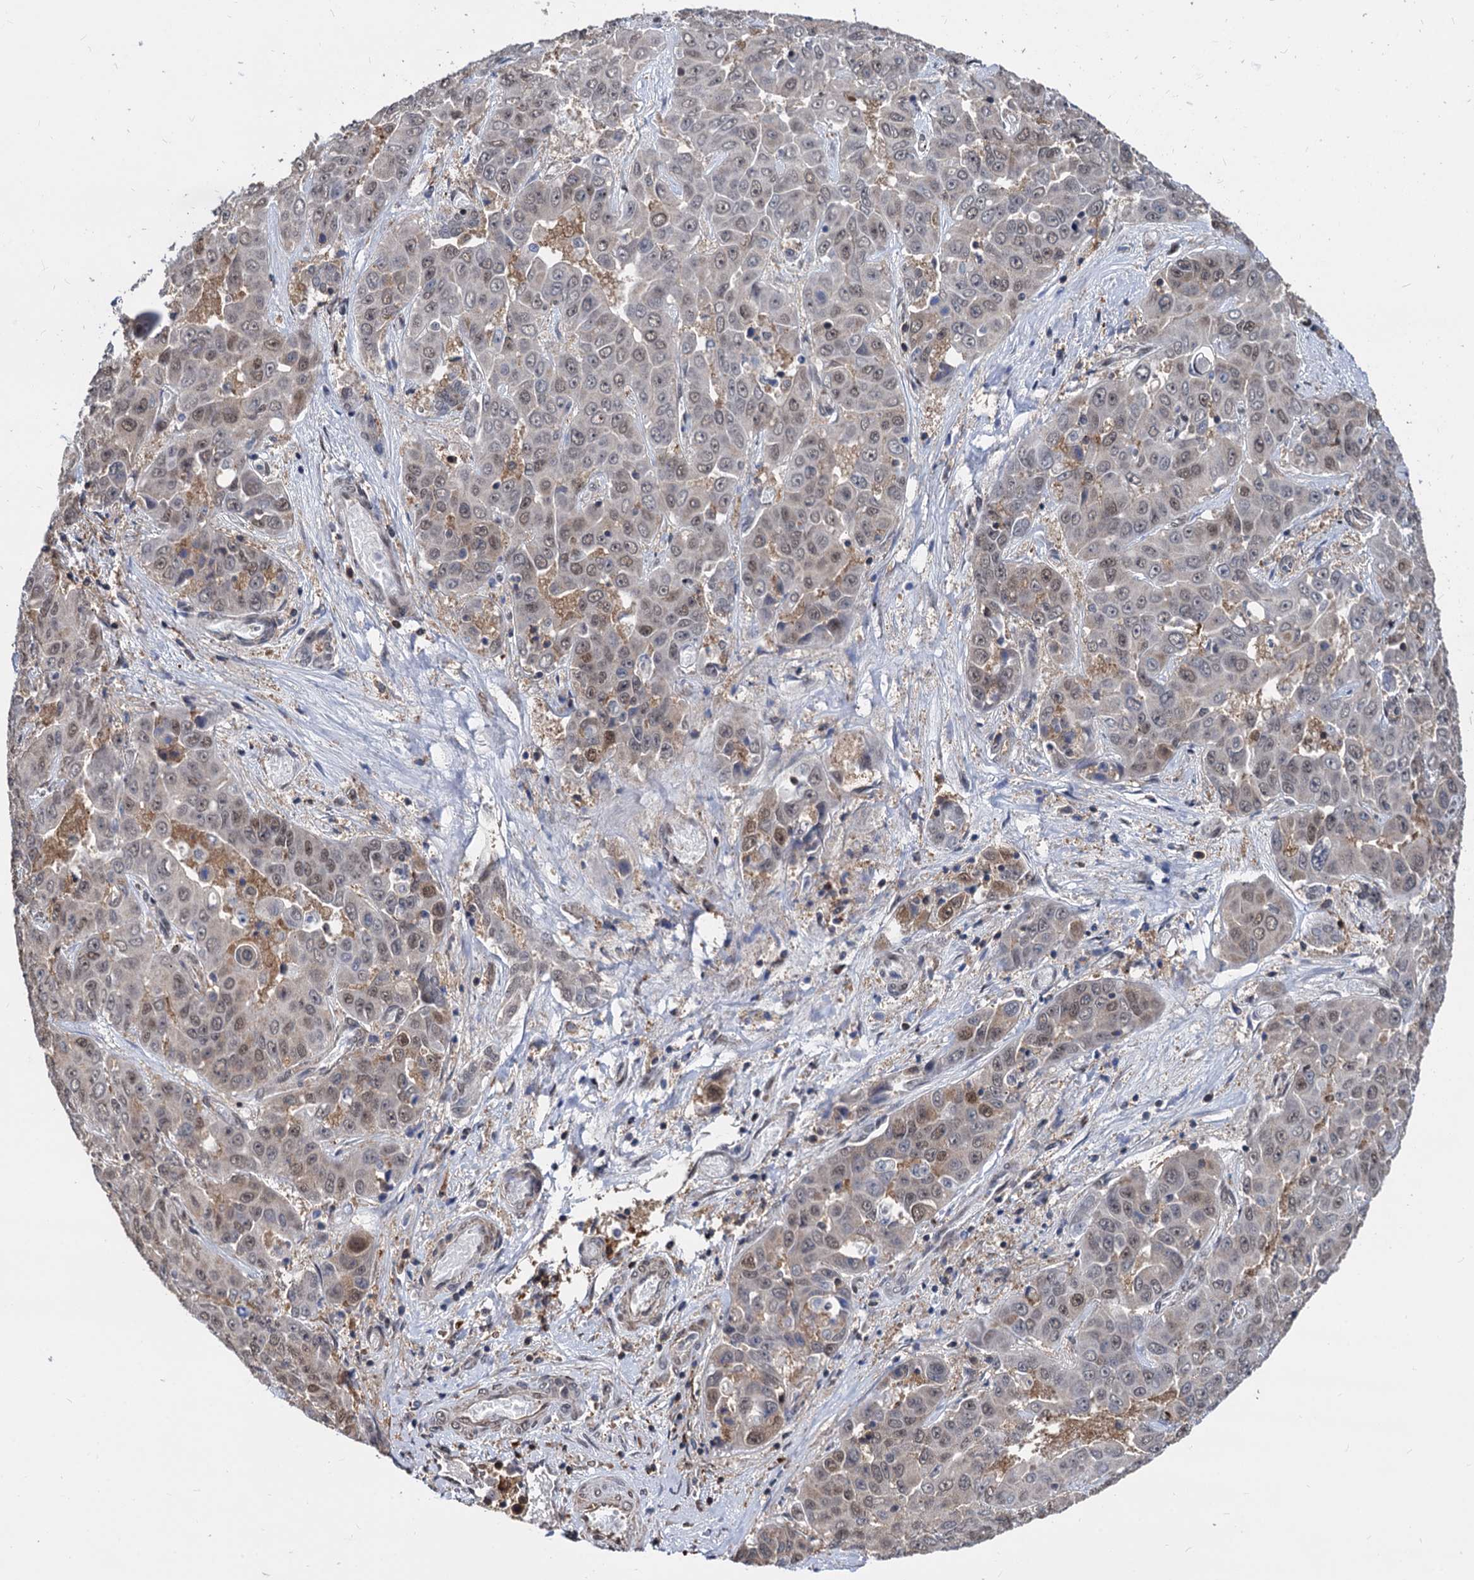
{"staining": {"intensity": "weak", "quantity": ">75%", "location": "nuclear"}, "tissue": "liver cancer", "cell_type": "Tumor cells", "image_type": "cancer", "snomed": [{"axis": "morphology", "description": "Cholangiocarcinoma"}, {"axis": "topography", "description": "Liver"}], "caption": "Immunohistochemical staining of liver cancer reveals low levels of weak nuclear staining in about >75% of tumor cells.", "gene": "PSMD4", "patient": {"sex": "female", "age": 52}}